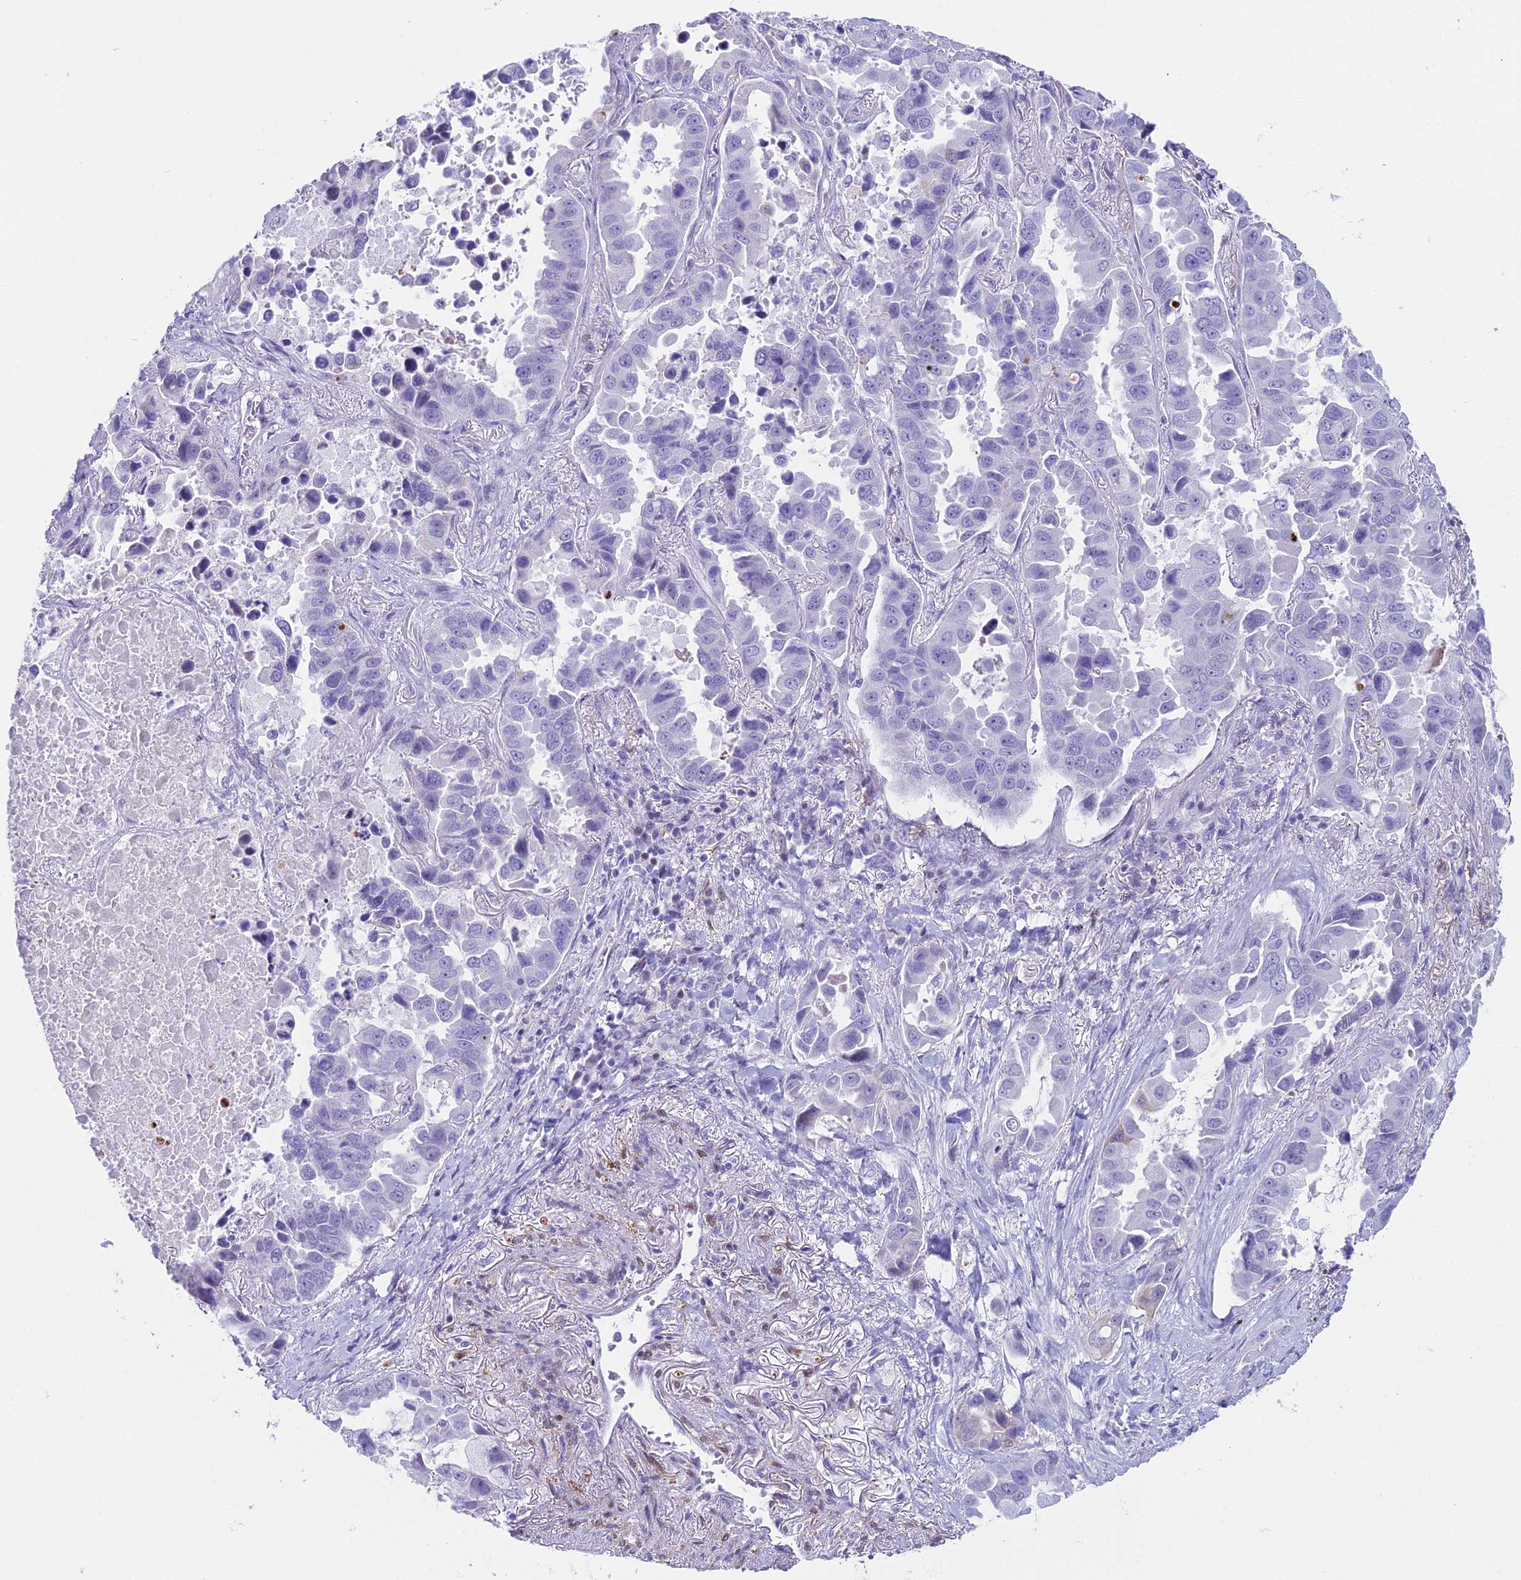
{"staining": {"intensity": "negative", "quantity": "none", "location": "none"}, "tissue": "lung cancer", "cell_type": "Tumor cells", "image_type": "cancer", "snomed": [{"axis": "morphology", "description": "Adenocarcinoma, NOS"}, {"axis": "topography", "description": "Lung"}], "caption": "Tumor cells are negative for protein expression in human lung adenocarcinoma.", "gene": "CC2D2A", "patient": {"sex": "male", "age": 64}}